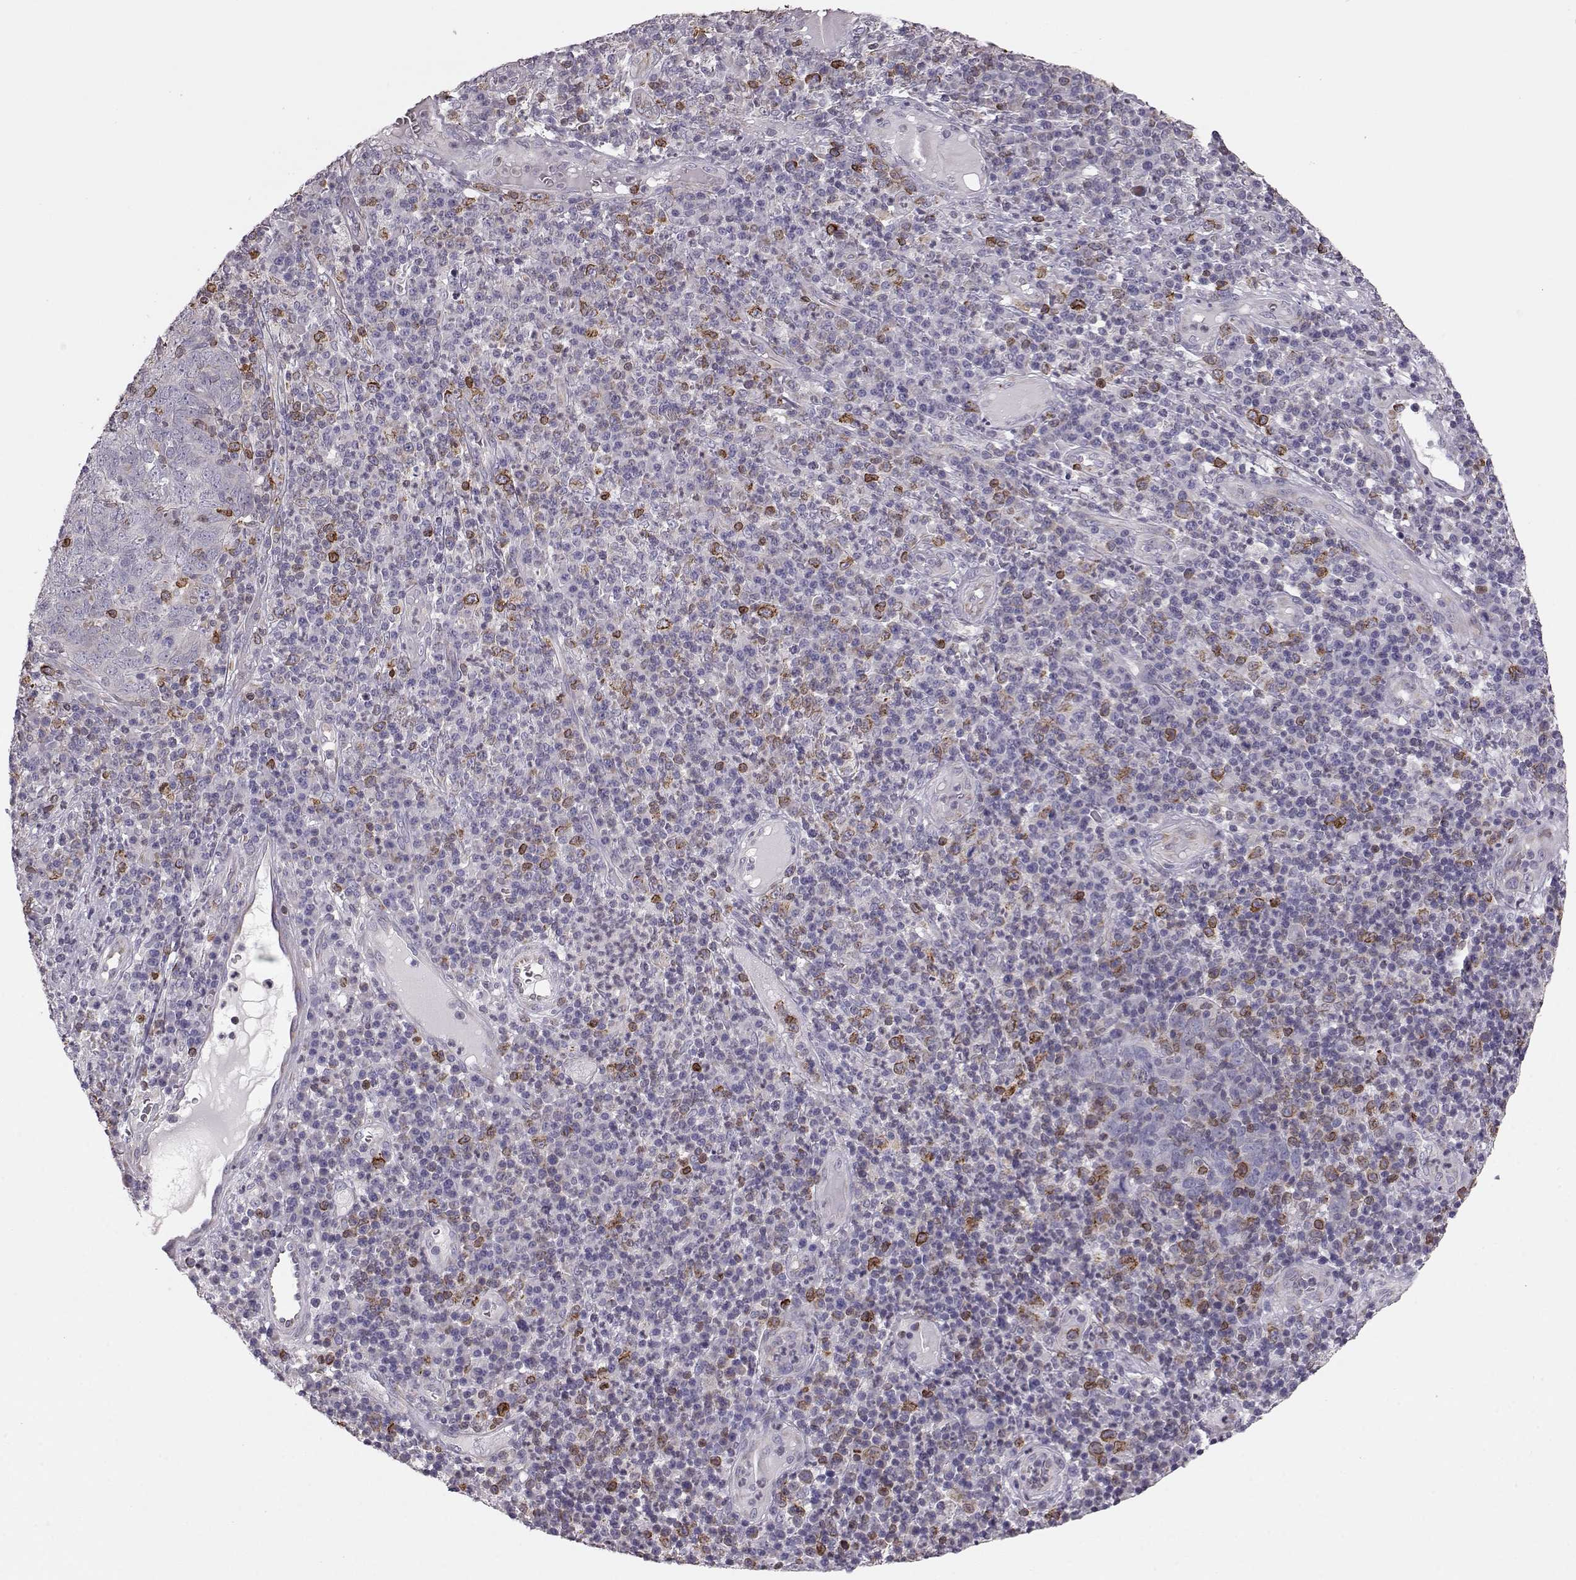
{"staining": {"intensity": "negative", "quantity": "none", "location": "none"}, "tissue": "skin cancer", "cell_type": "Tumor cells", "image_type": "cancer", "snomed": [{"axis": "morphology", "description": "Squamous cell carcinoma, NOS"}, {"axis": "topography", "description": "Skin"}, {"axis": "topography", "description": "Anal"}], "caption": "Immunohistochemistry photomicrograph of human skin cancer stained for a protein (brown), which displays no staining in tumor cells. The staining was performed using DAB (3,3'-diaminobenzidine) to visualize the protein expression in brown, while the nuclei were stained in blue with hematoxylin (Magnification: 20x).", "gene": "ELOVL5", "patient": {"sex": "female", "age": 51}}